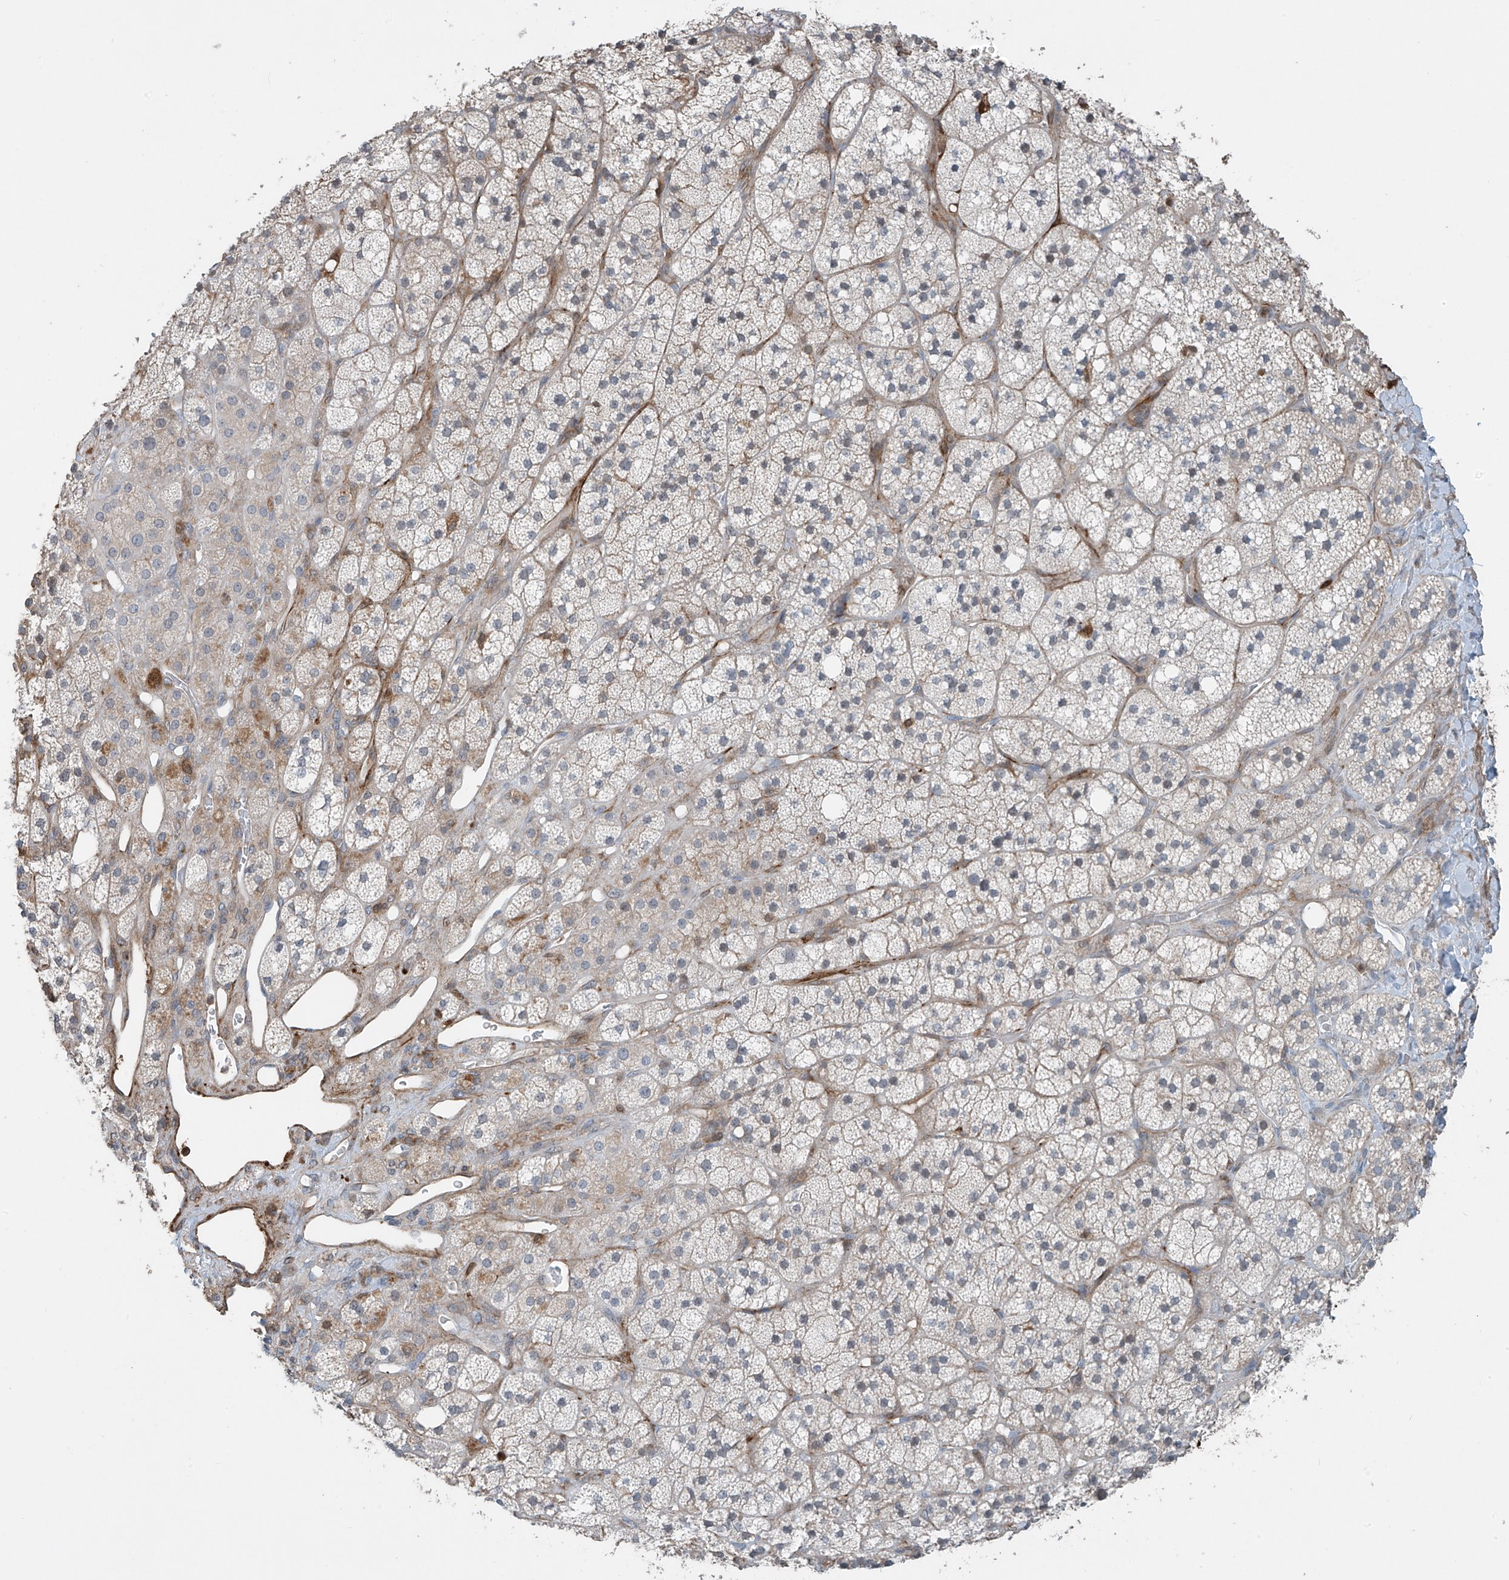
{"staining": {"intensity": "weak", "quantity": "<25%", "location": "cytoplasmic/membranous"}, "tissue": "adrenal gland", "cell_type": "Glandular cells", "image_type": "normal", "snomed": [{"axis": "morphology", "description": "Normal tissue, NOS"}, {"axis": "topography", "description": "Adrenal gland"}], "caption": "Immunohistochemical staining of unremarkable human adrenal gland shows no significant expression in glandular cells.", "gene": "SH3BGRL3", "patient": {"sex": "male", "age": 61}}